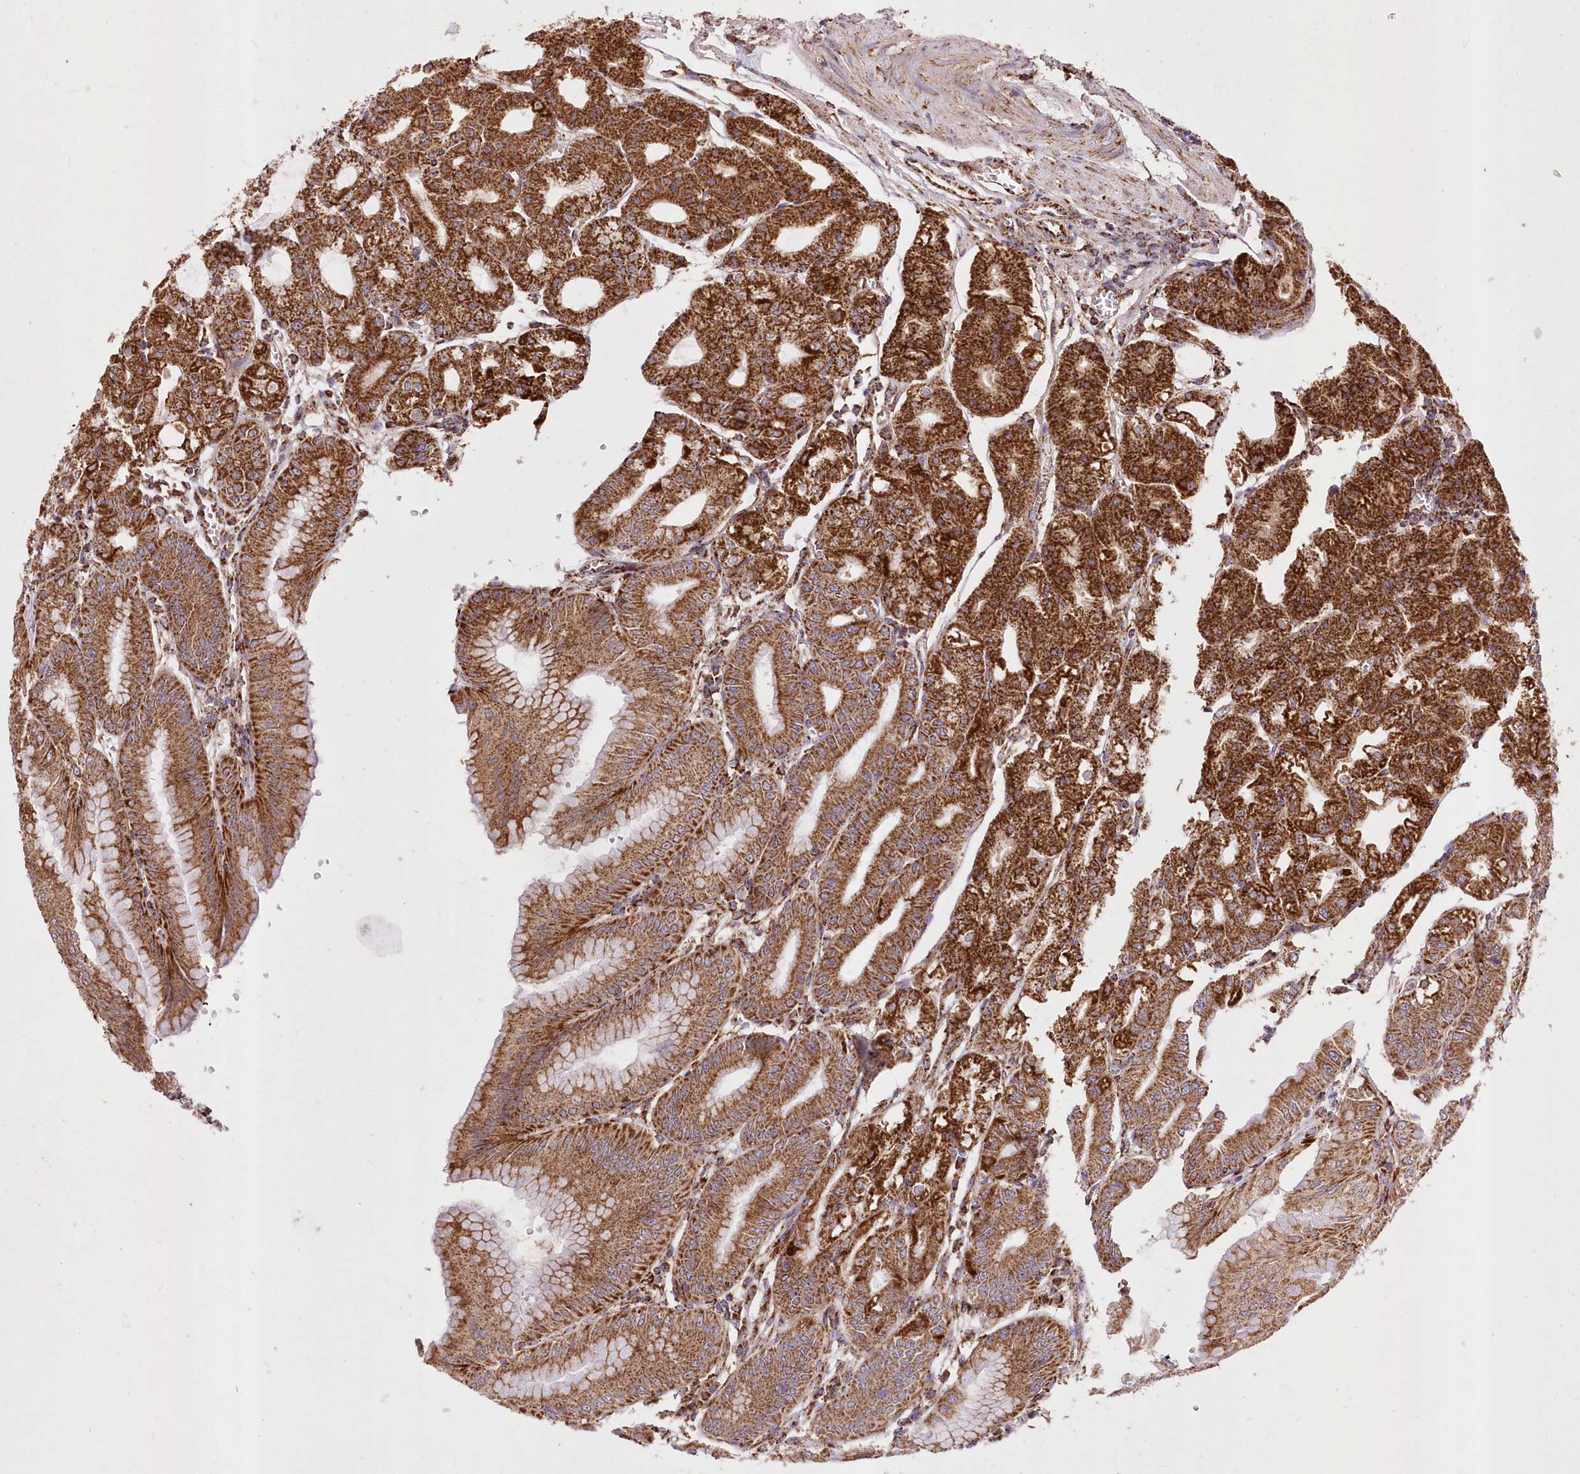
{"staining": {"intensity": "strong", "quantity": ">75%", "location": "cytoplasmic/membranous"}, "tissue": "stomach", "cell_type": "Glandular cells", "image_type": "normal", "snomed": [{"axis": "morphology", "description": "Normal tissue, NOS"}, {"axis": "topography", "description": "Stomach, lower"}], "caption": "Stomach stained with a protein marker exhibits strong staining in glandular cells.", "gene": "ASNSD1", "patient": {"sex": "male", "age": 71}}